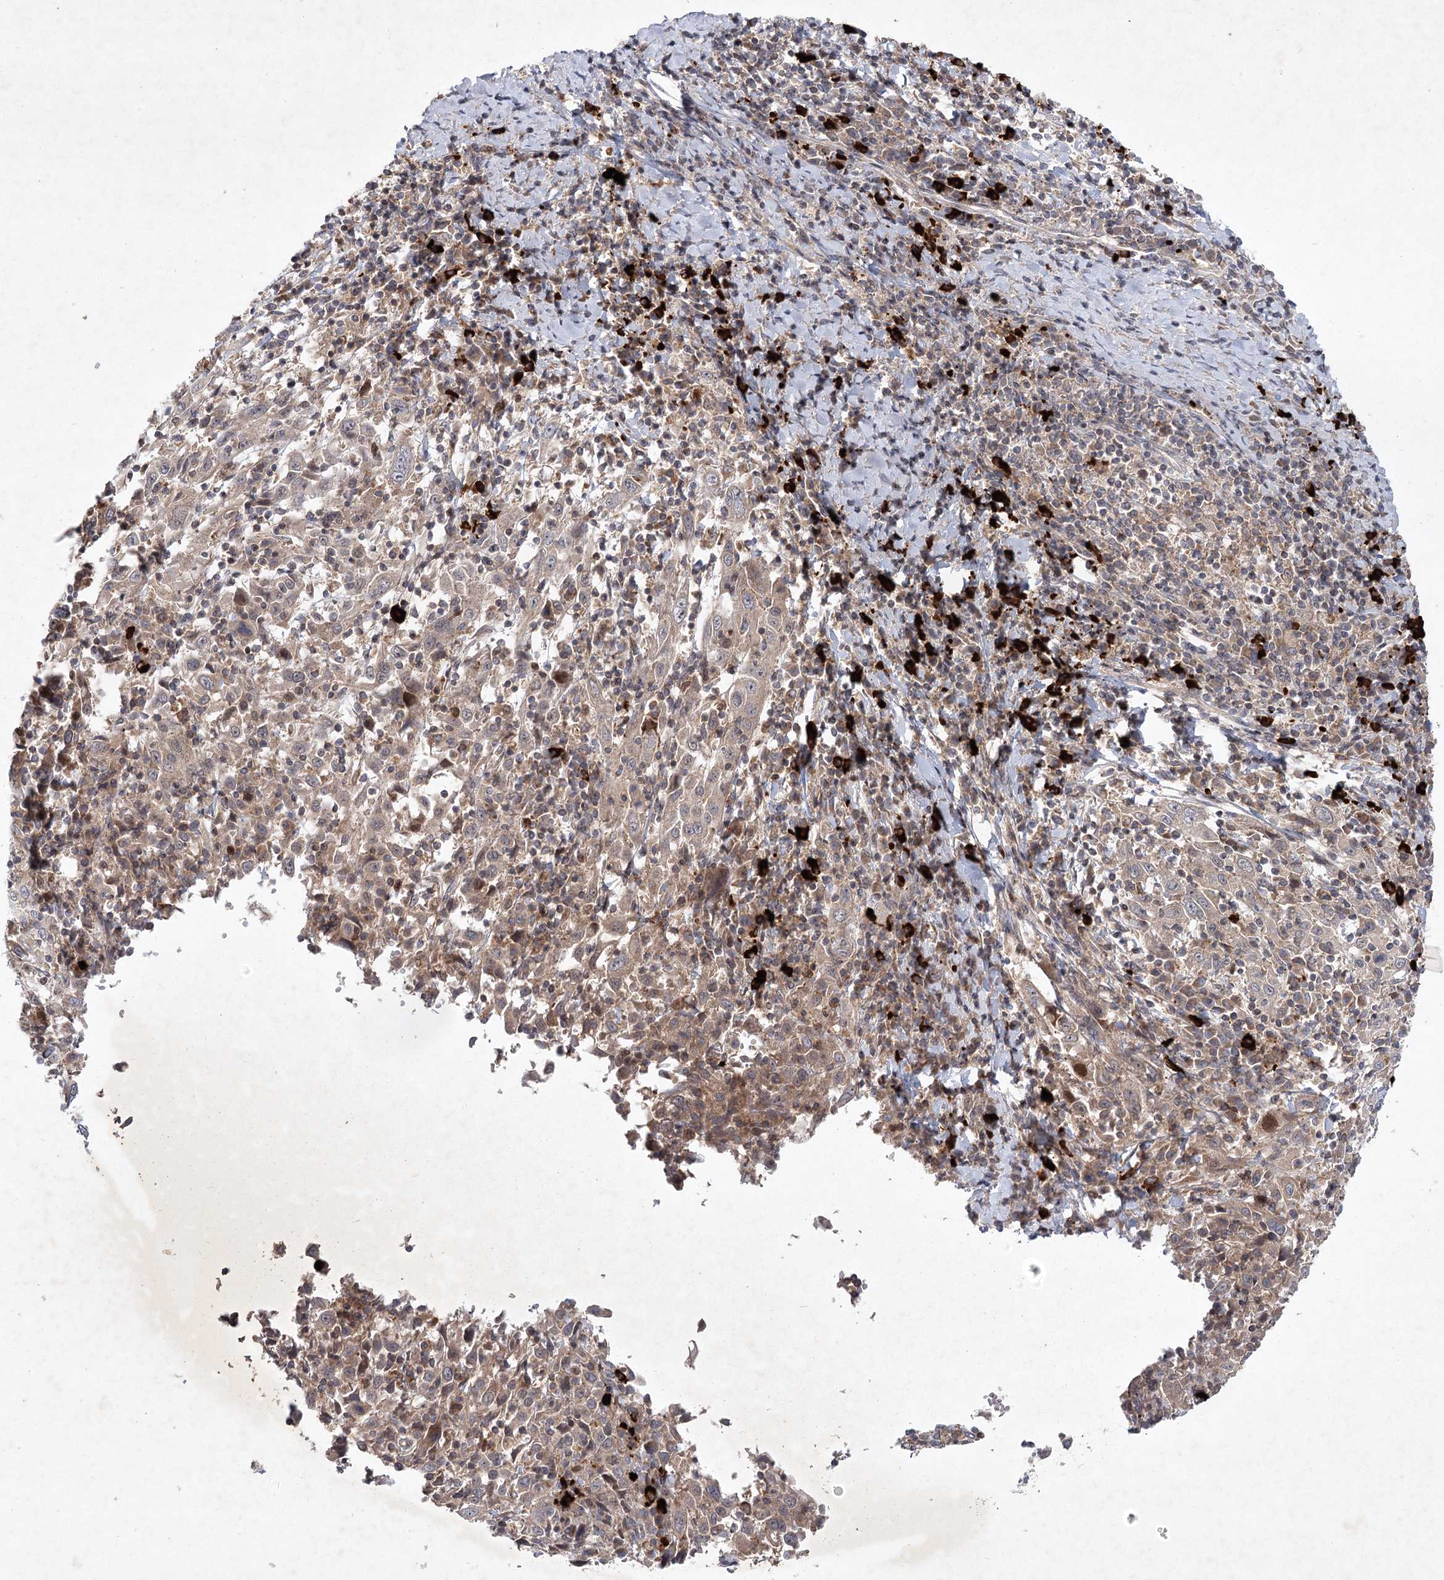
{"staining": {"intensity": "weak", "quantity": ">75%", "location": "cytoplasmic/membranous"}, "tissue": "cervical cancer", "cell_type": "Tumor cells", "image_type": "cancer", "snomed": [{"axis": "morphology", "description": "Squamous cell carcinoma, NOS"}, {"axis": "topography", "description": "Cervix"}], "caption": "Immunohistochemical staining of cervical squamous cell carcinoma demonstrates low levels of weak cytoplasmic/membranous expression in approximately >75% of tumor cells.", "gene": "MAP3K13", "patient": {"sex": "female", "age": 46}}